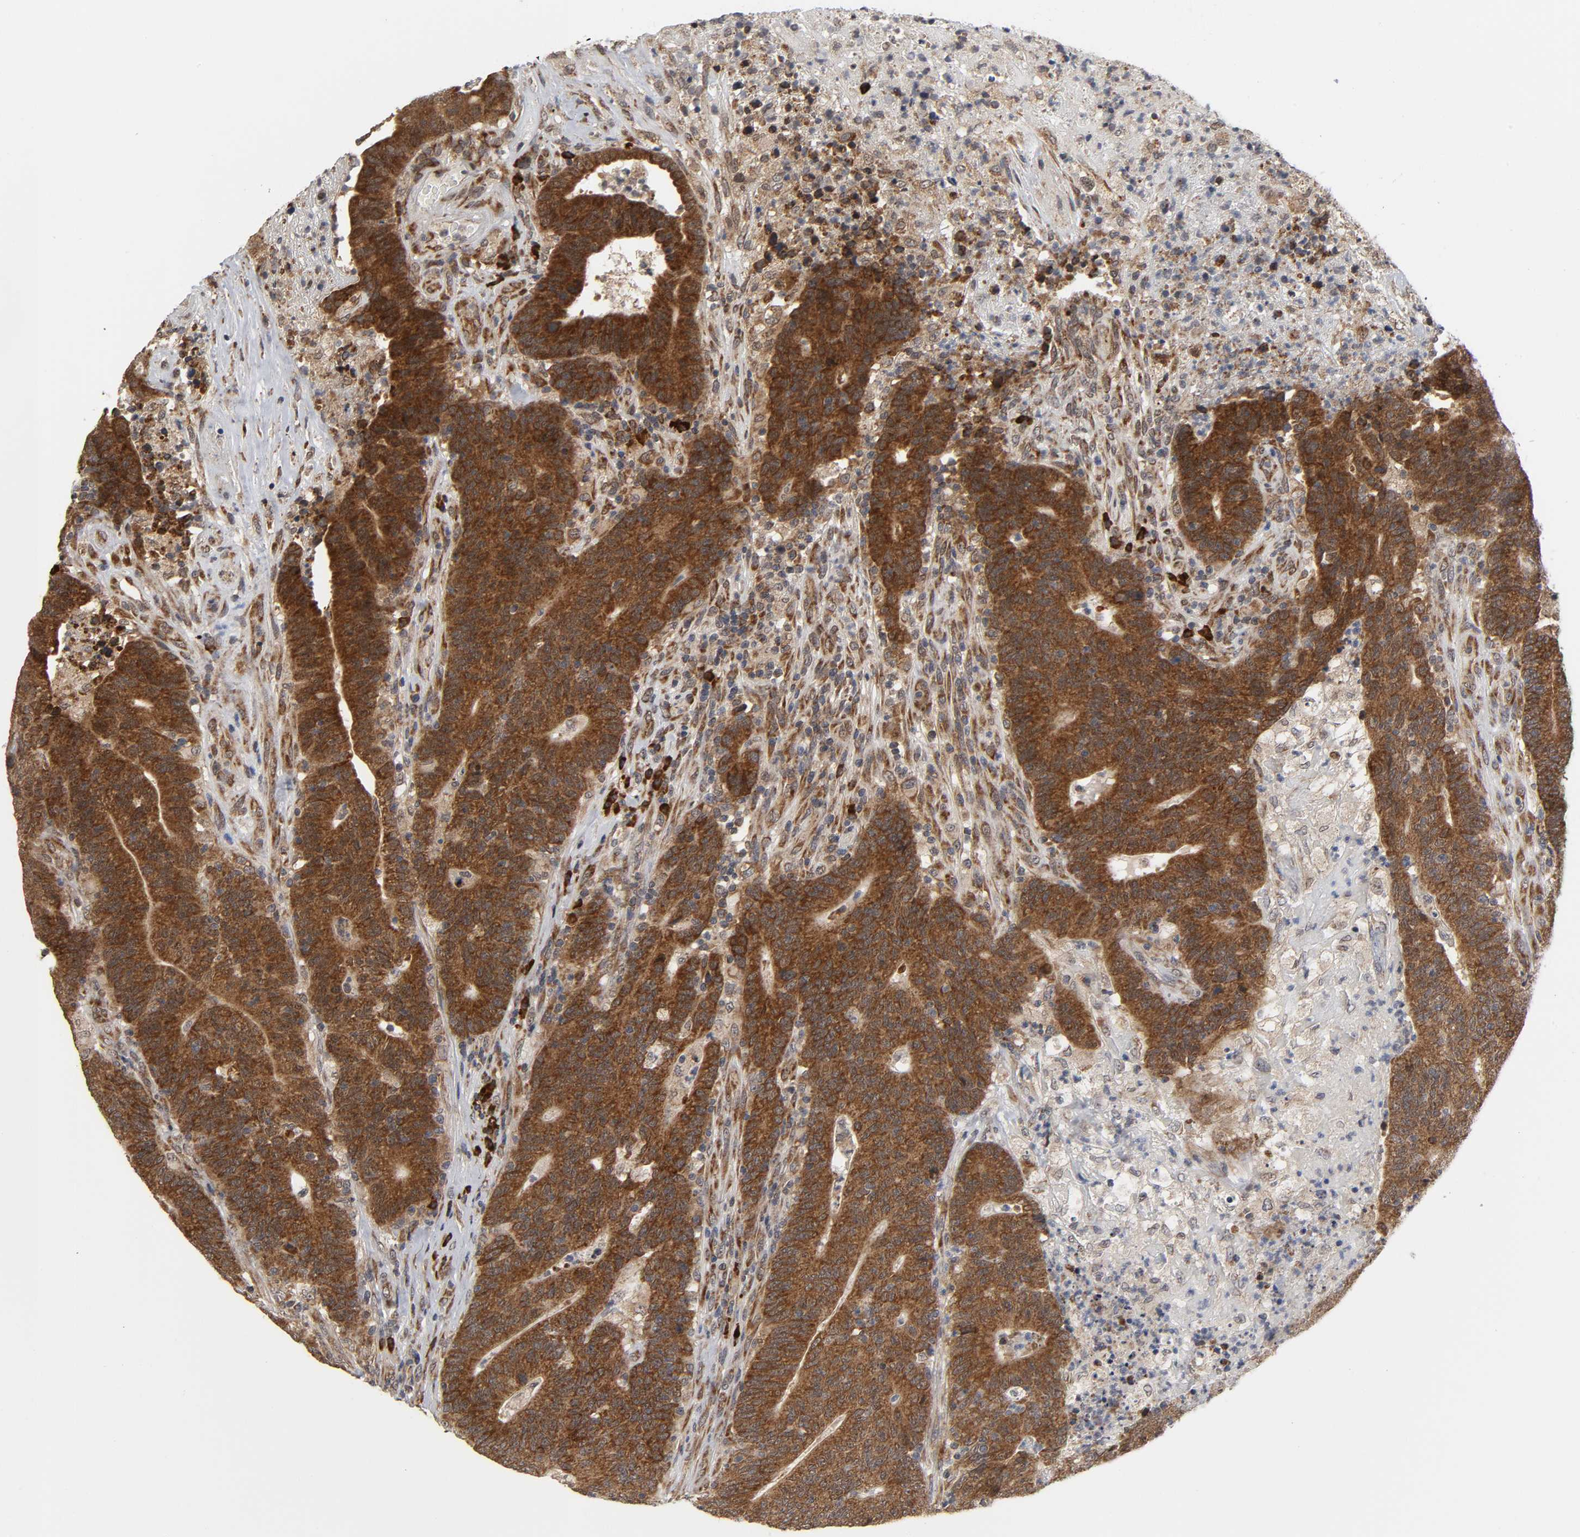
{"staining": {"intensity": "strong", "quantity": ">75%", "location": "cytoplasmic/membranous"}, "tissue": "colorectal cancer", "cell_type": "Tumor cells", "image_type": "cancer", "snomed": [{"axis": "morphology", "description": "Normal tissue, NOS"}, {"axis": "morphology", "description": "Adenocarcinoma, NOS"}, {"axis": "topography", "description": "Colon"}], "caption": "There is high levels of strong cytoplasmic/membranous positivity in tumor cells of adenocarcinoma (colorectal), as demonstrated by immunohistochemical staining (brown color).", "gene": "SLC30A9", "patient": {"sex": "female", "age": 75}}